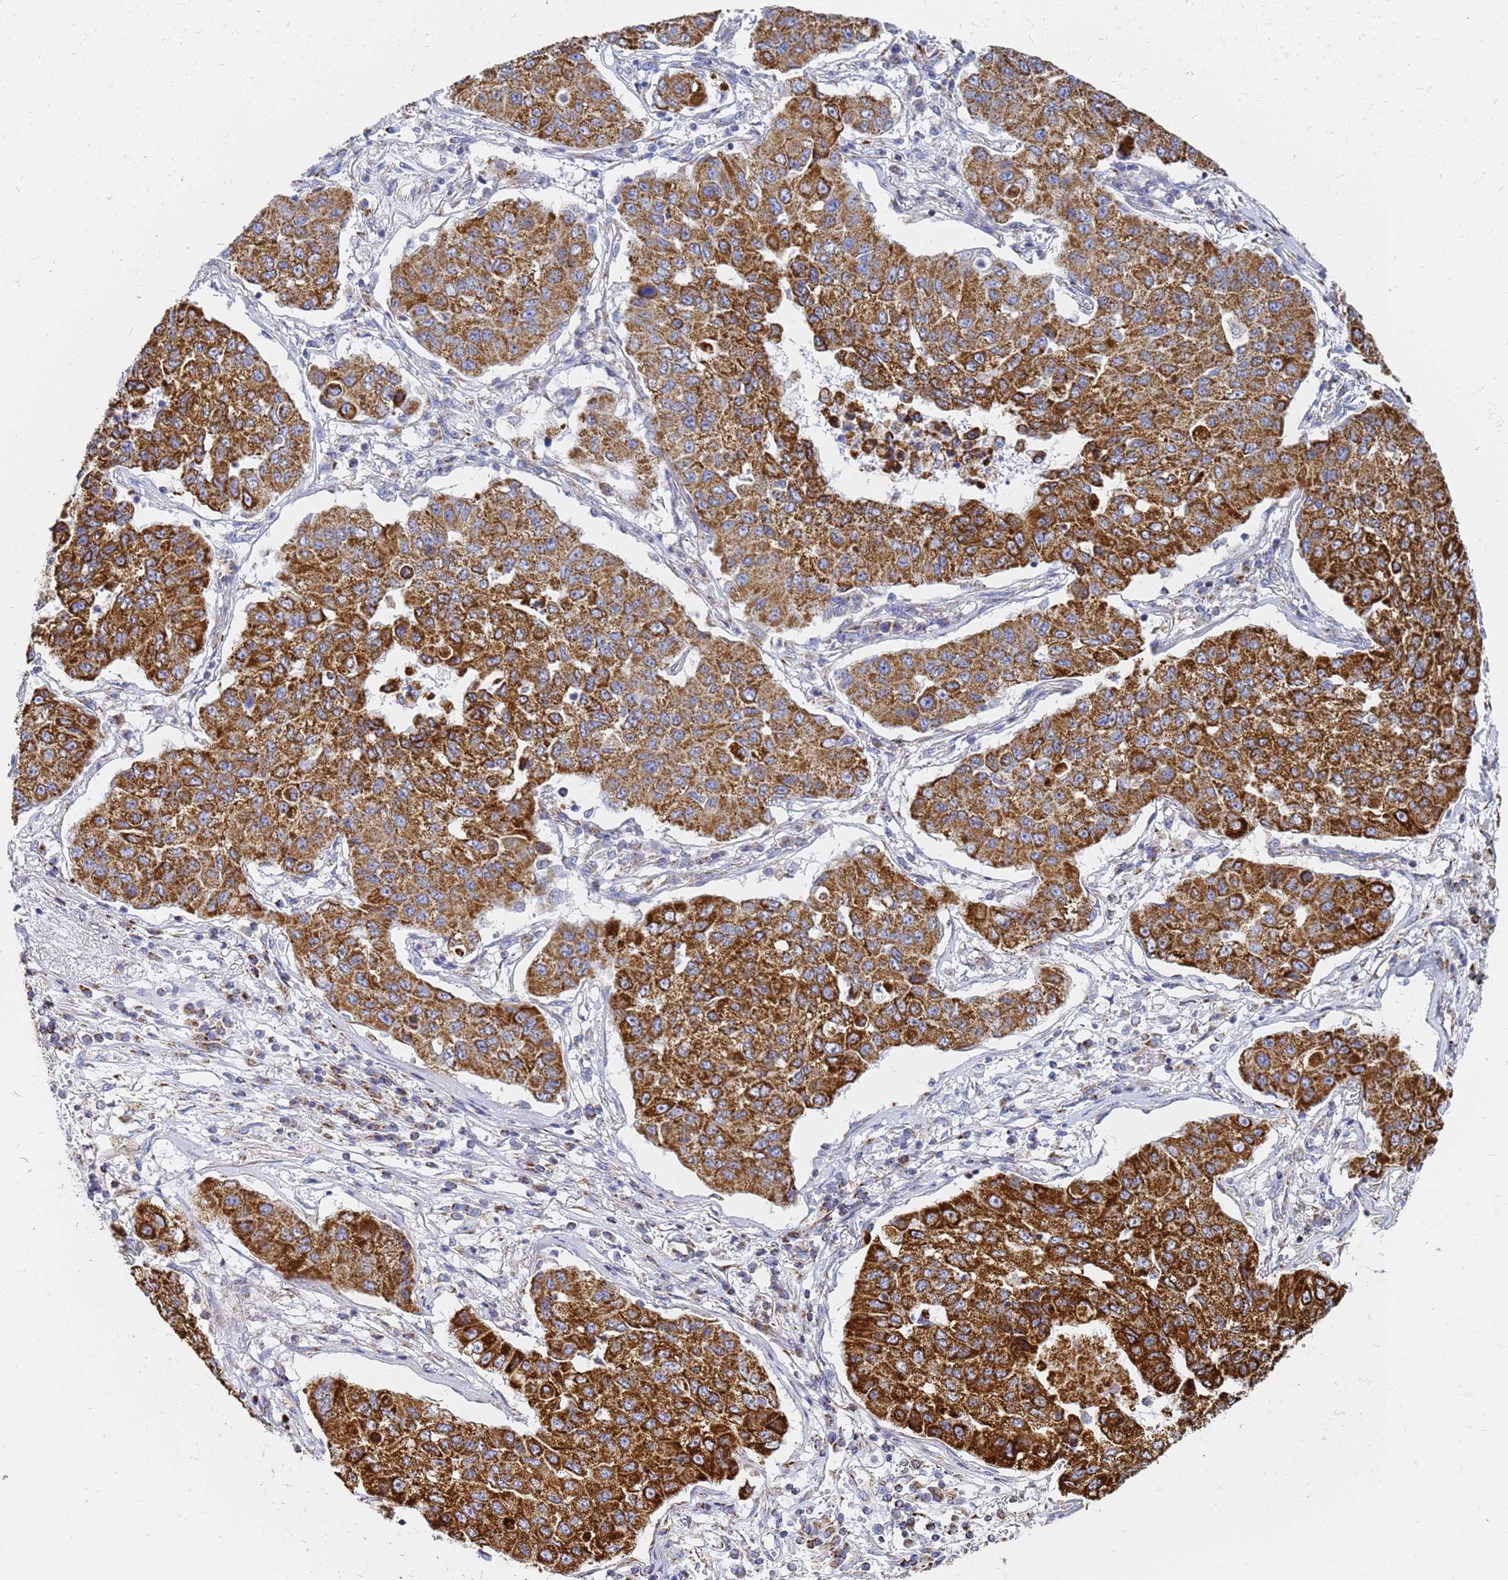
{"staining": {"intensity": "strong", "quantity": ">75%", "location": "cytoplasmic/membranous"}, "tissue": "lung cancer", "cell_type": "Tumor cells", "image_type": "cancer", "snomed": [{"axis": "morphology", "description": "Squamous cell carcinoma, NOS"}, {"axis": "topography", "description": "Lung"}], "caption": "The immunohistochemical stain shows strong cytoplasmic/membranous expression in tumor cells of lung cancer (squamous cell carcinoma) tissue.", "gene": "CNIH4", "patient": {"sex": "male", "age": 74}}